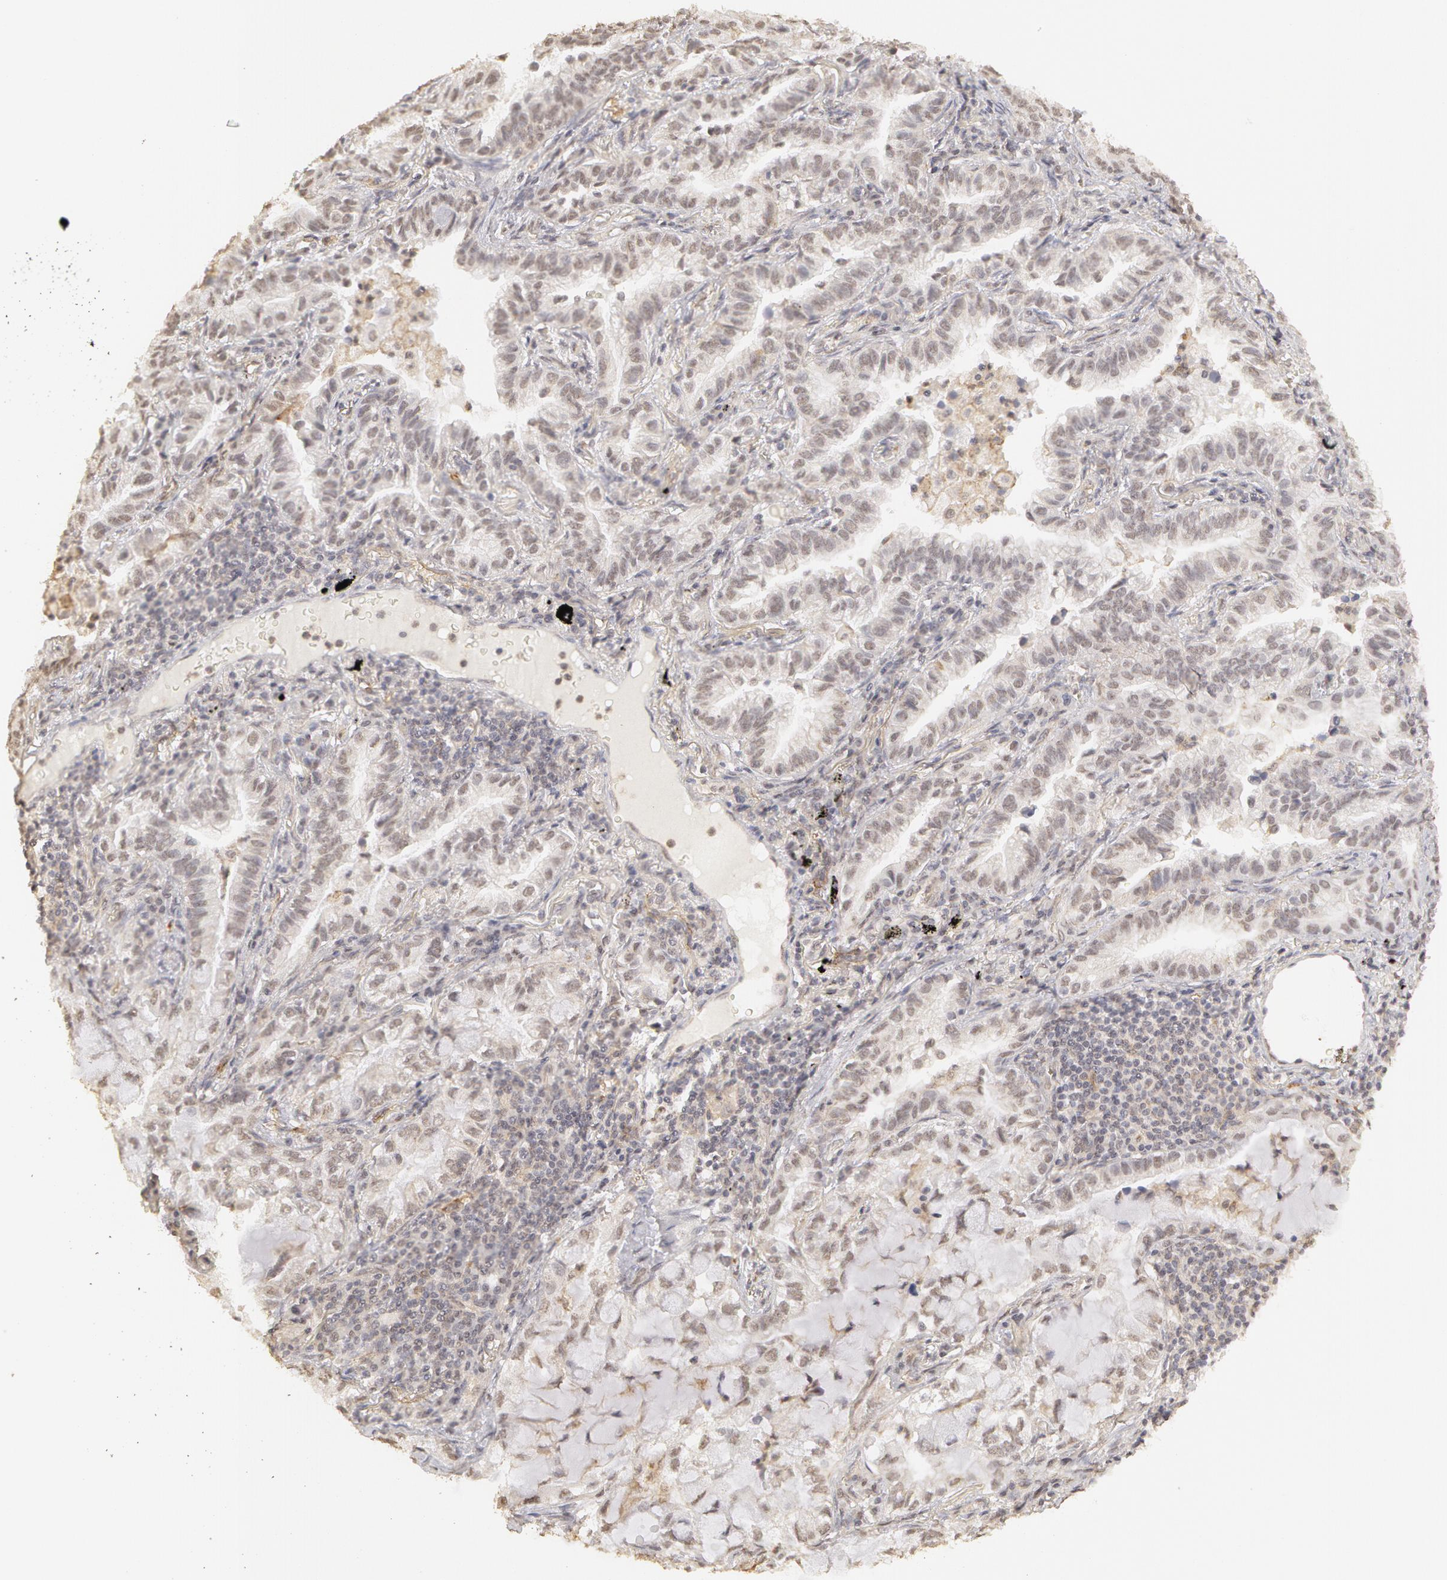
{"staining": {"intensity": "weak", "quantity": ">75%", "location": "nuclear"}, "tissue": "lung cancer", "cell_type": "Tumor cells", "image_type": "cancer", "snomed": [{"axis": "morphology", "description": "Adenocarcinoma, NOS"}, {"axis": "topography", "description": "Lung"}], "caption": "DAB immunohistochemical staining of human lung cancer reveals weak nuclear protein expression in about >75% of tumor cells.", "gene": "ADAM10", "patient": {"sex": "female", "age": 50}}